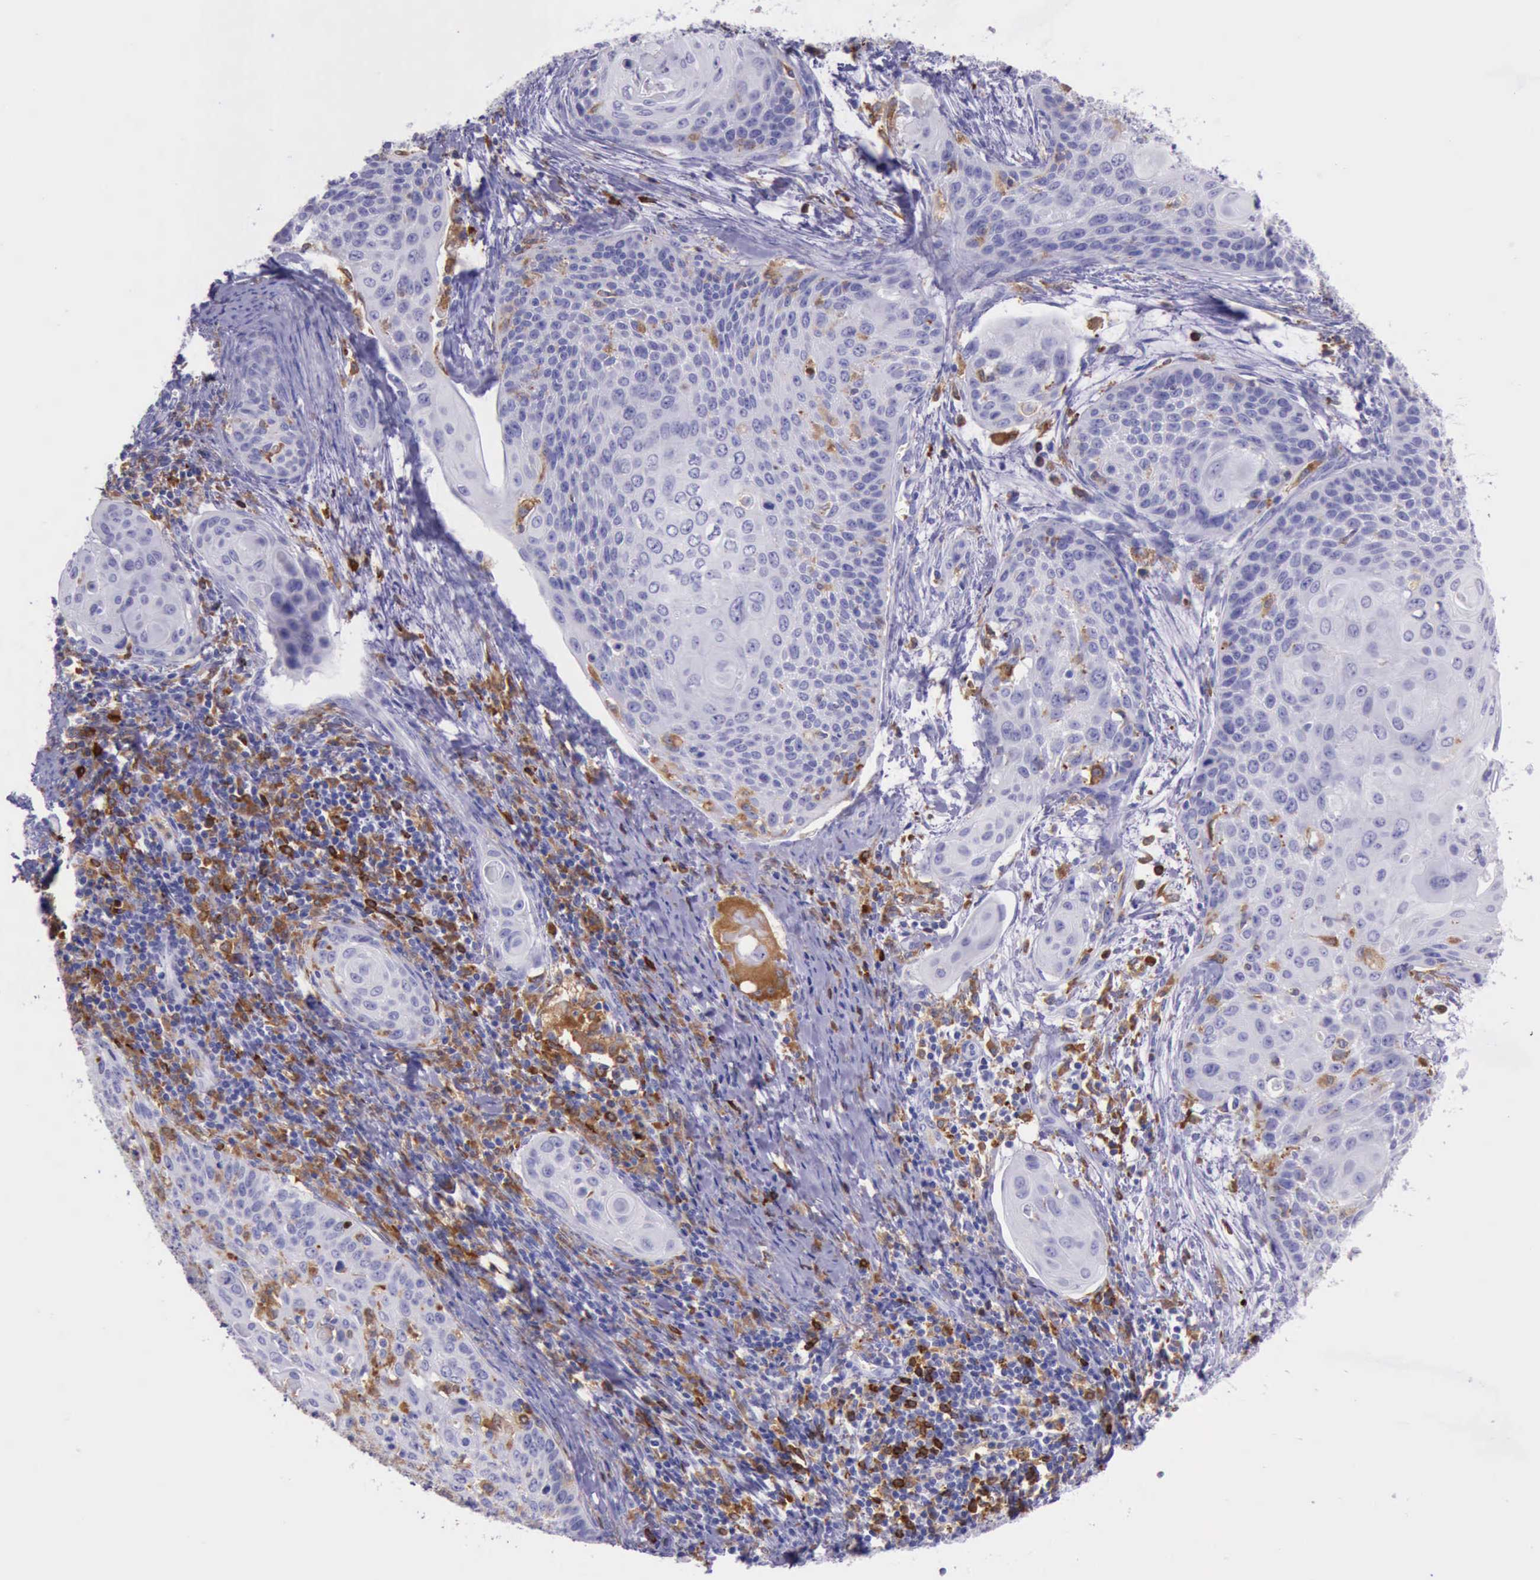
{"staining": {"intensity": "negative", "quantity": "none", "location": "none"}, "tissue": "cervical cancer", "cell_type": "Tumor cells", "image_type": "cancer", "snomed": [{"axis": "morphology", "description": "Squamous cell carcinoma, NOS"}, {"axis": "topography", "description": "Cervix"}], "caption": "The histopathology image exhibits no significant positivity in tumor cells of cervical cancer.", "gene": "BTK", "patient": {"sex": "female", "age": 33}}